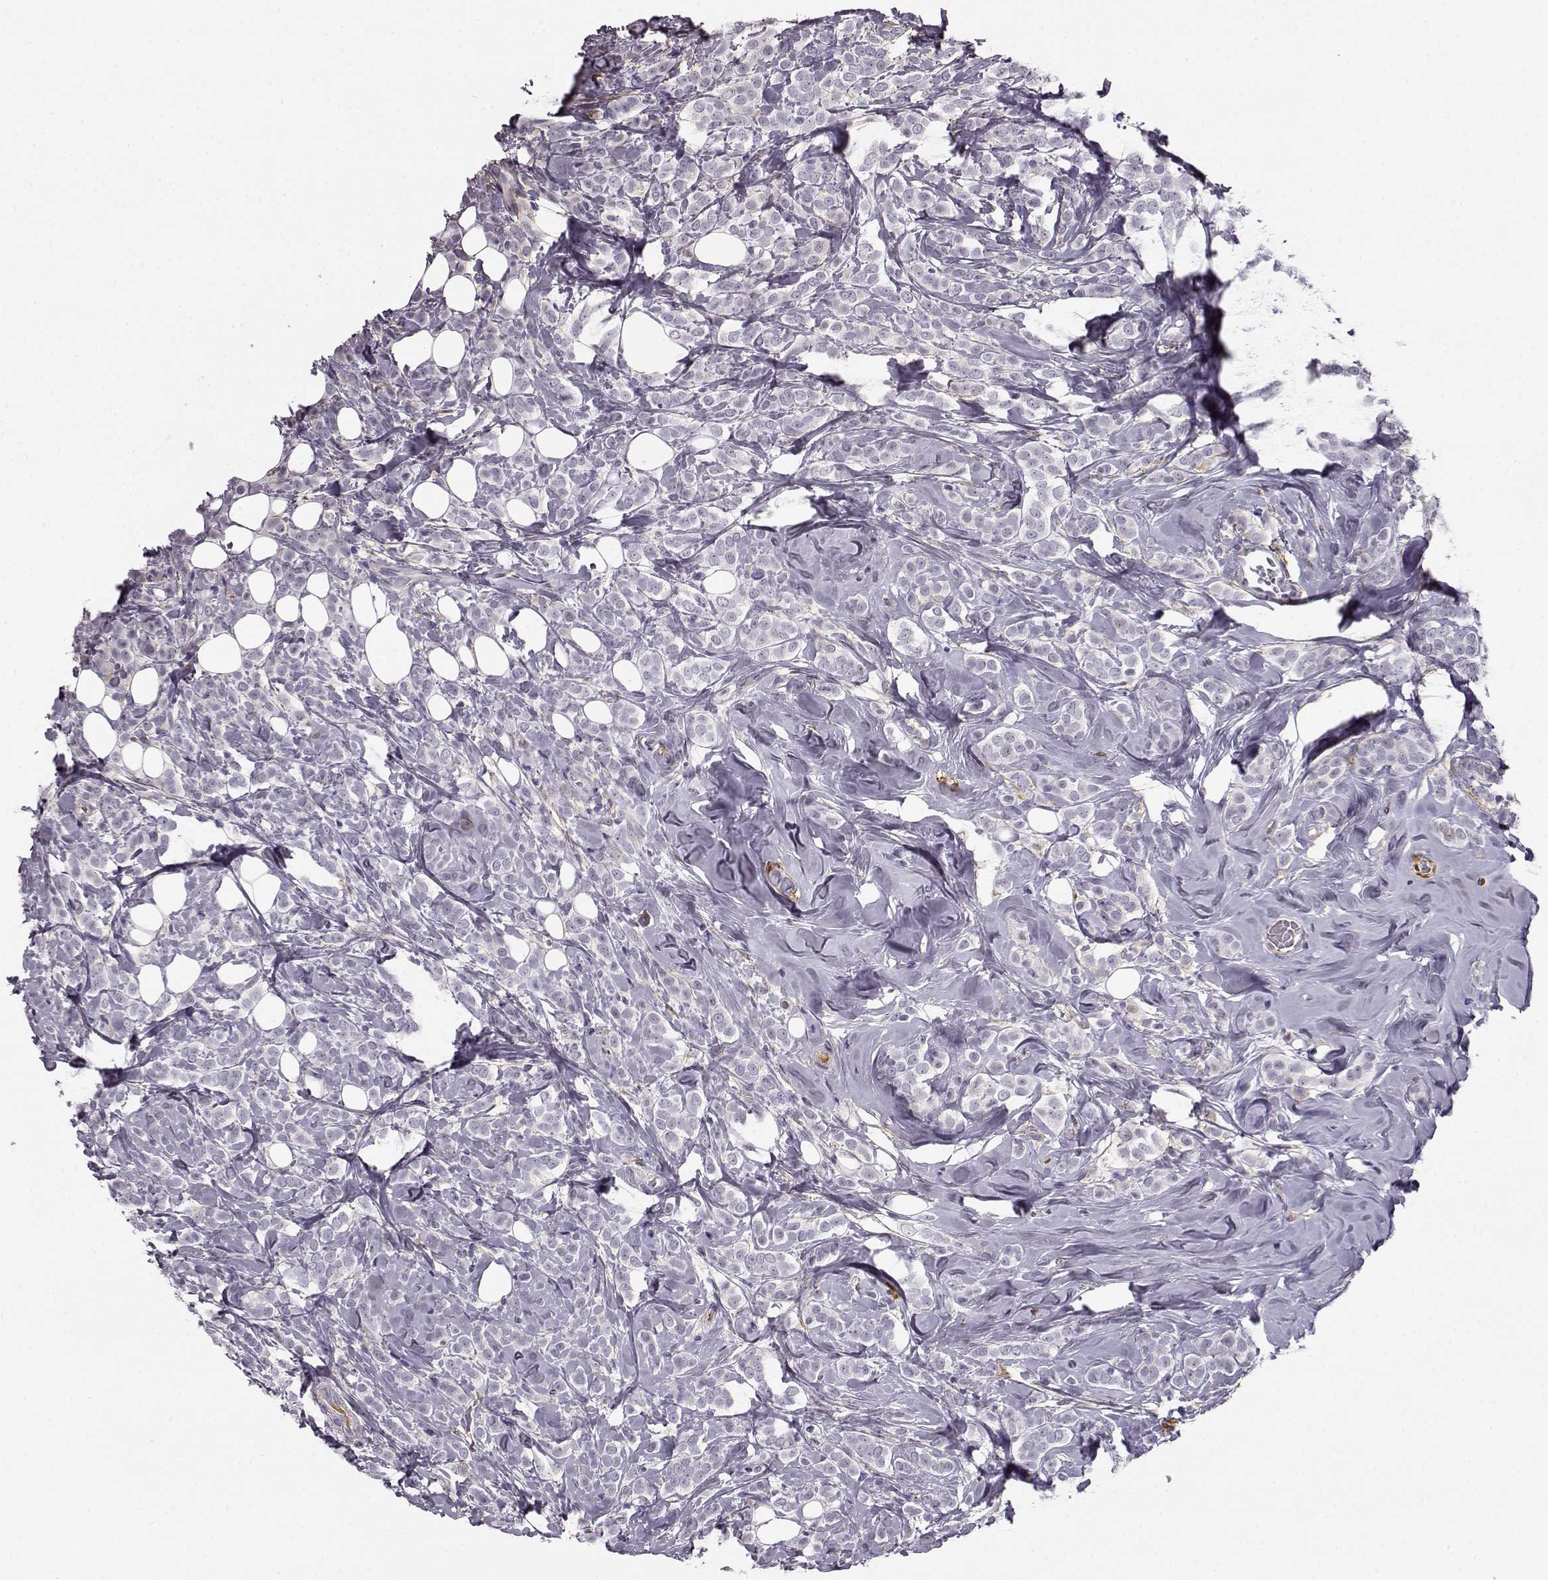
{"staining": {"intensity": "negative", "quantity": "none", "location": "none"}, "tissue": "breast cancer", "cell_type": "Tumor cells", "image_type": "cancer", "snomed": [{"axis": "morphology", "description": "Lobular carcinoma"}, {"axis": "topography", "description": "Breast"}], "caption": "Immunohistochemistry (IHC) of human breast cancer displays no positivity in tumor cells. Brightfield microscopy of immunohistochemistry stained with DAB (brown) and hematoxylin (blue), captured at high magnification.", "gene": "TRIM69", "patient": {"sex": "female", "age": 49}}